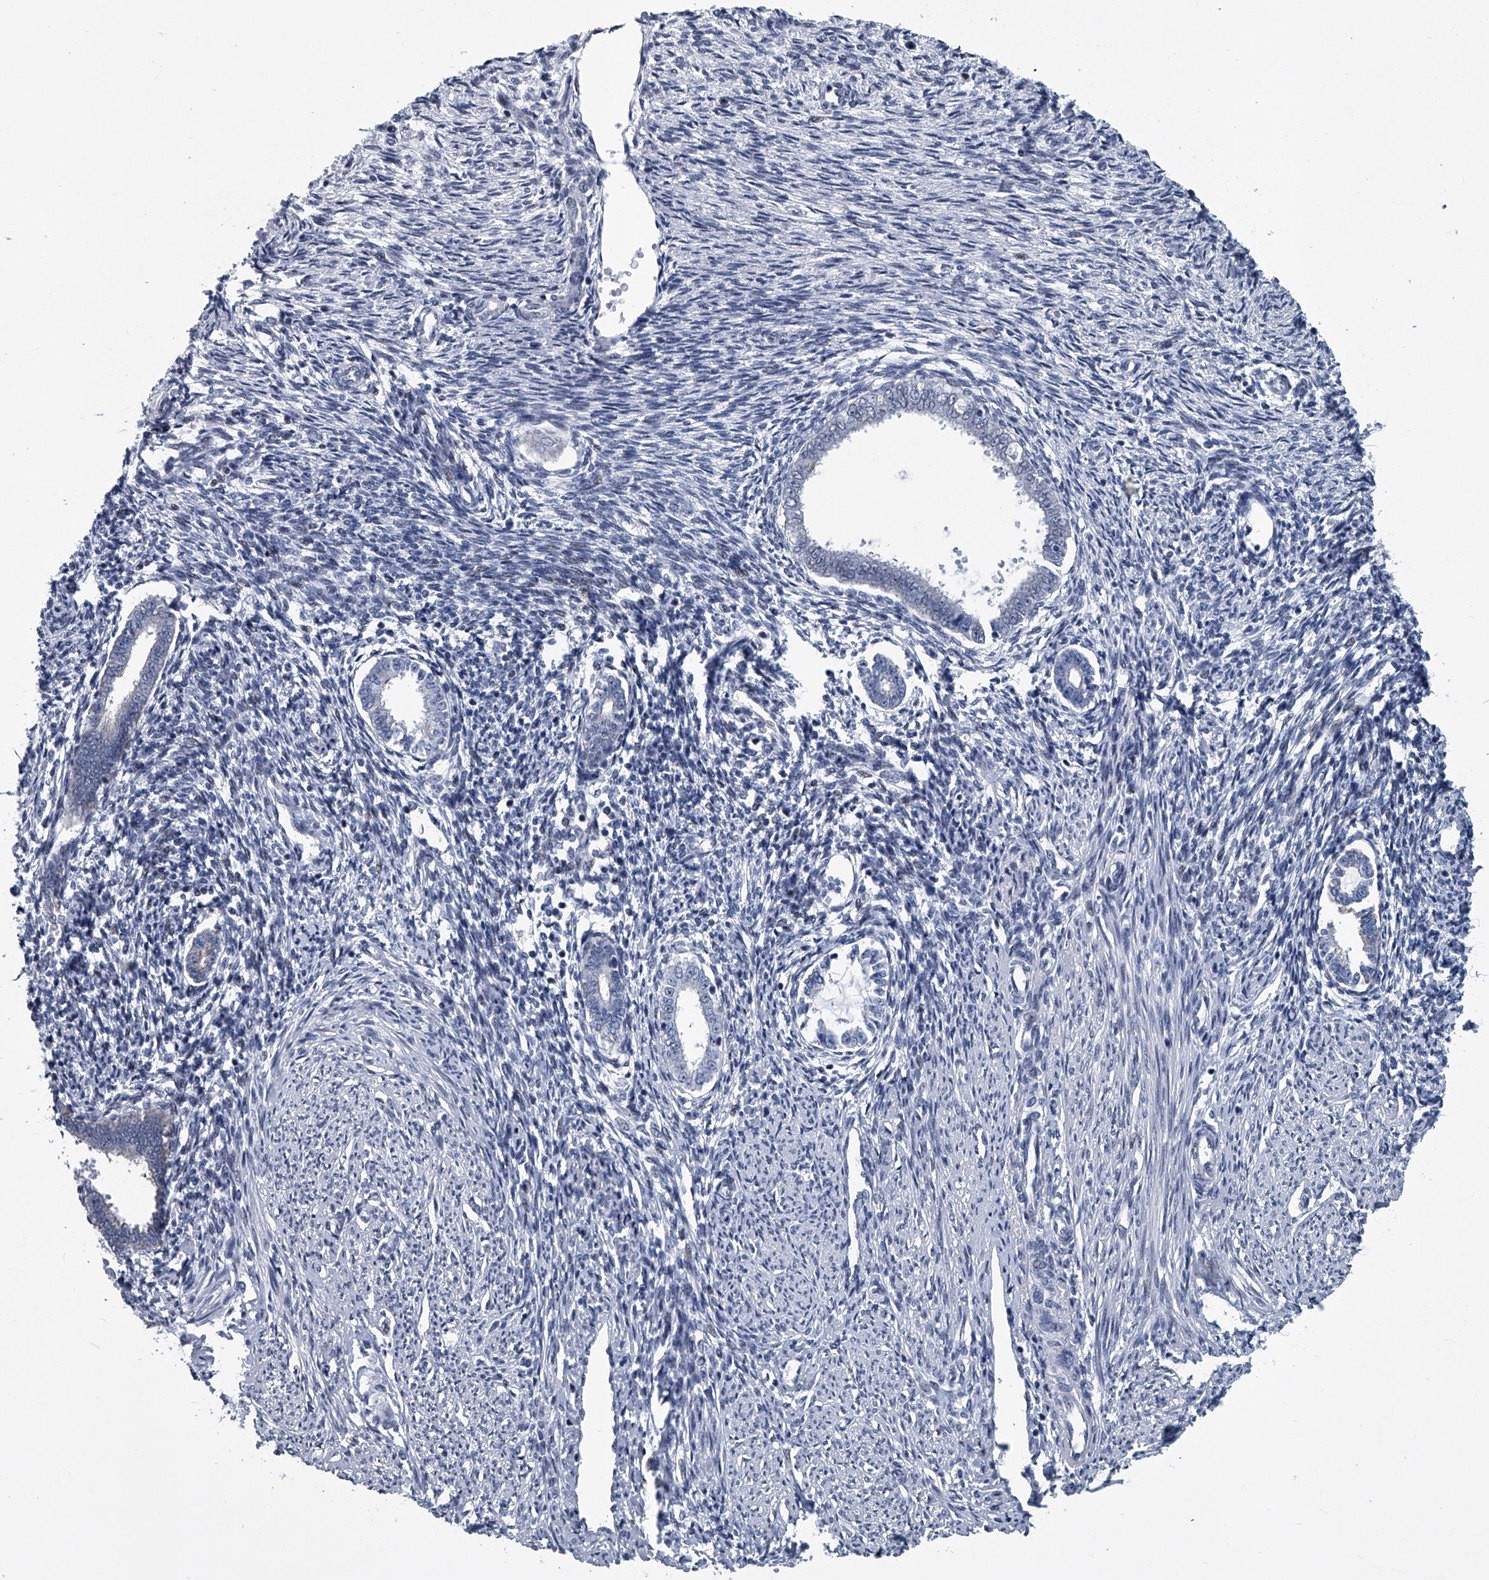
{"staining": {"intensity": "negative", "quantity": "none", "location": "none"}, "tissue": "endometrium", "cell_type": "Cells in endometrial stroma", "image_type": "normal", "snomed": [{"axis": "morphology", "description": "Normal tissue, NOS"}, {"axis": "topography", "description": "Endometrium"}], "caption": "Normal endometrium was stained to show a protein in brown. There is no significant positivity in cells in endometrial stroma. Nuclei are stained in blue.", "gene": "PPP2R5D", "patient": {"sex": "female", "age": 56}}